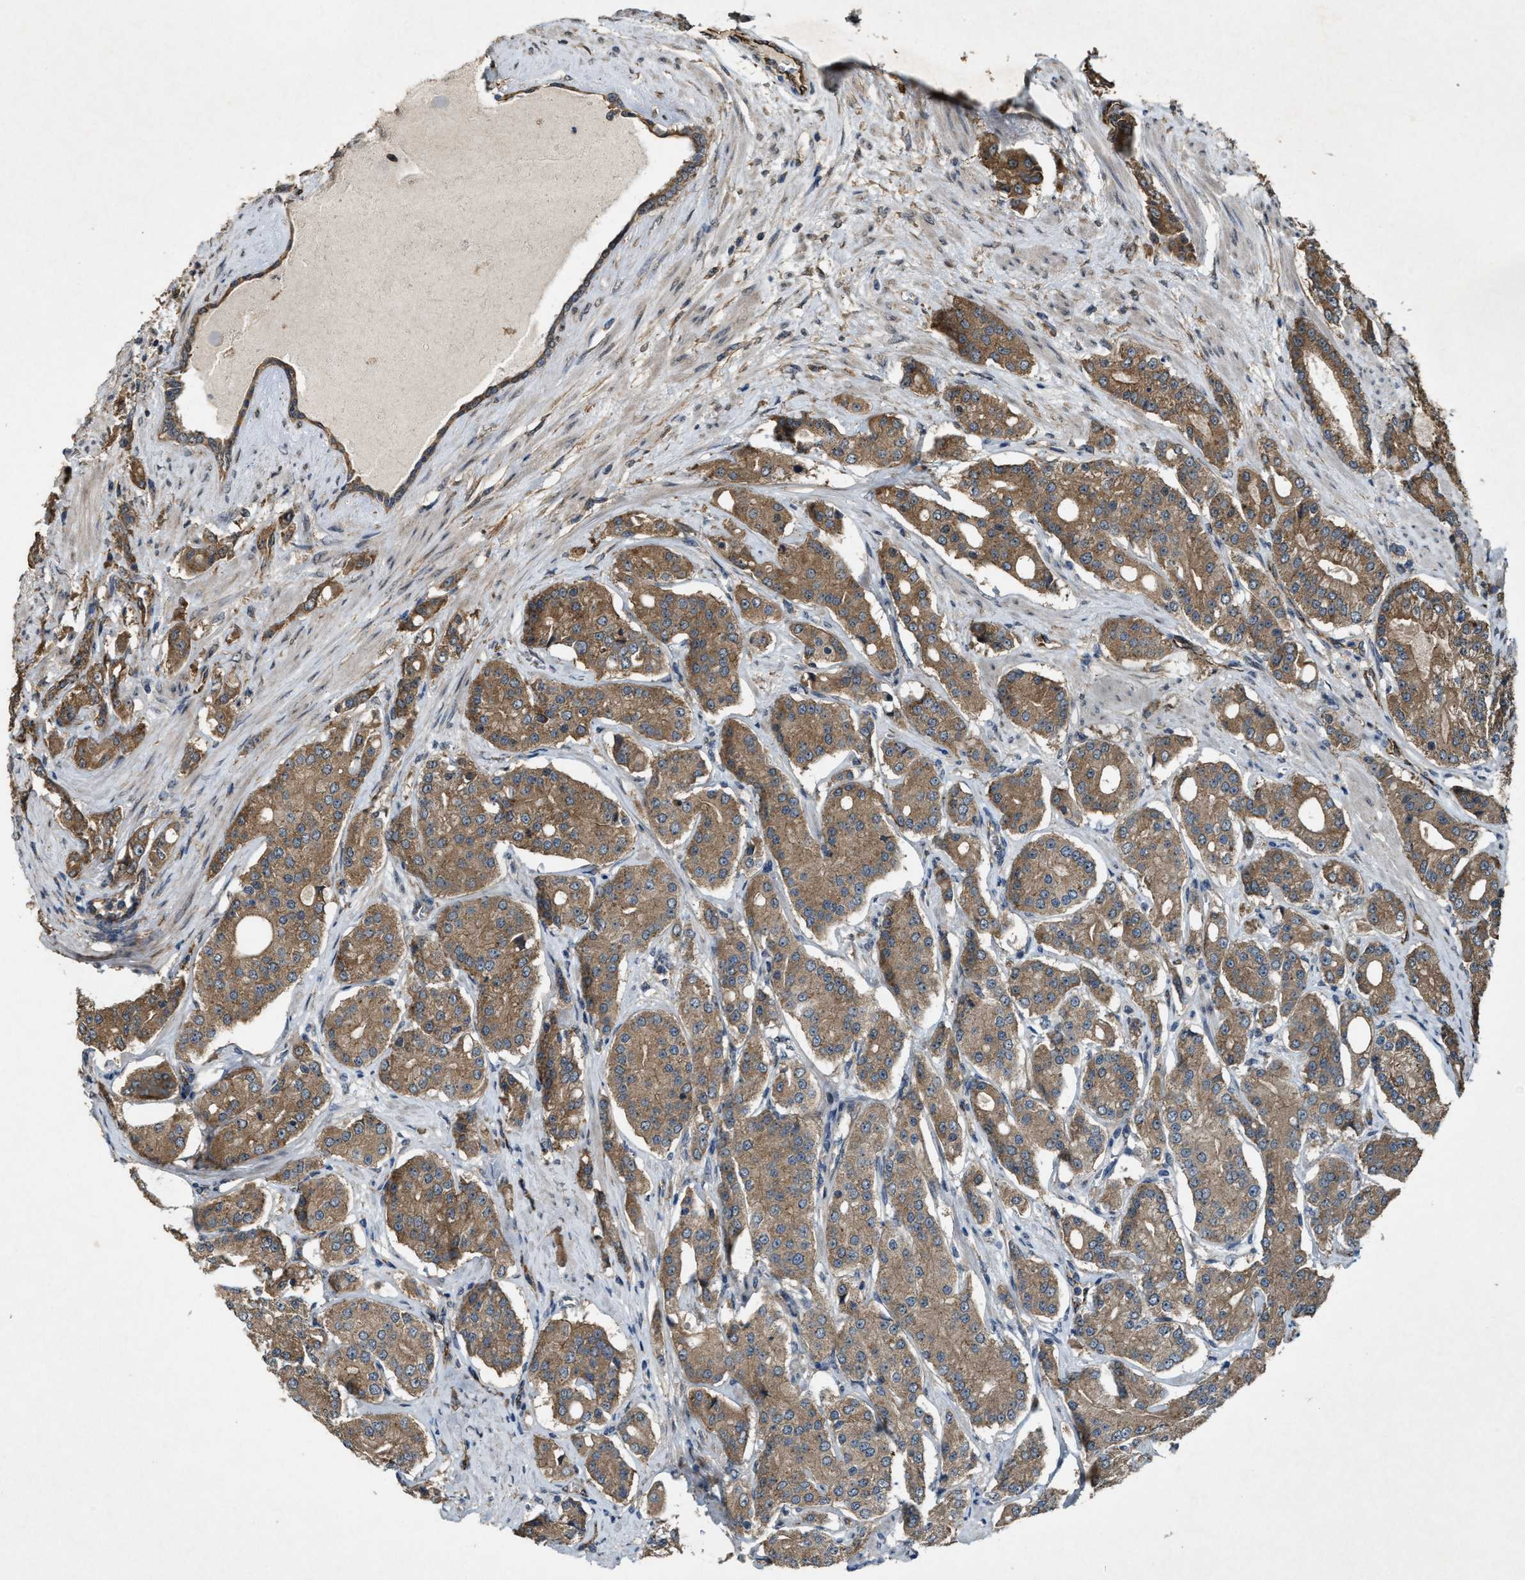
{"staining": {"intensity": "moderate", "quantity": ">75%", "location": "cytoplasmic/membranous"}, "tissue": "prostate cancer", "cell_type": "Tumor cells", "image_type": "cancer", "snomed": [{"axis": "morphology", "description": "Adenocarcinoma, High grade"}, {"axis": "topography", "description": "Prostate"}], "caption": "Prostate adenocarcinoma (high-grade) stained with DAB IHC demonstrates medium levels of moderate cytoplasmic/membranous positivity in approximately >75% of tumor cells.", "gene": "ARHGEF5", "patient": {"sex": "male", "age": 71}}